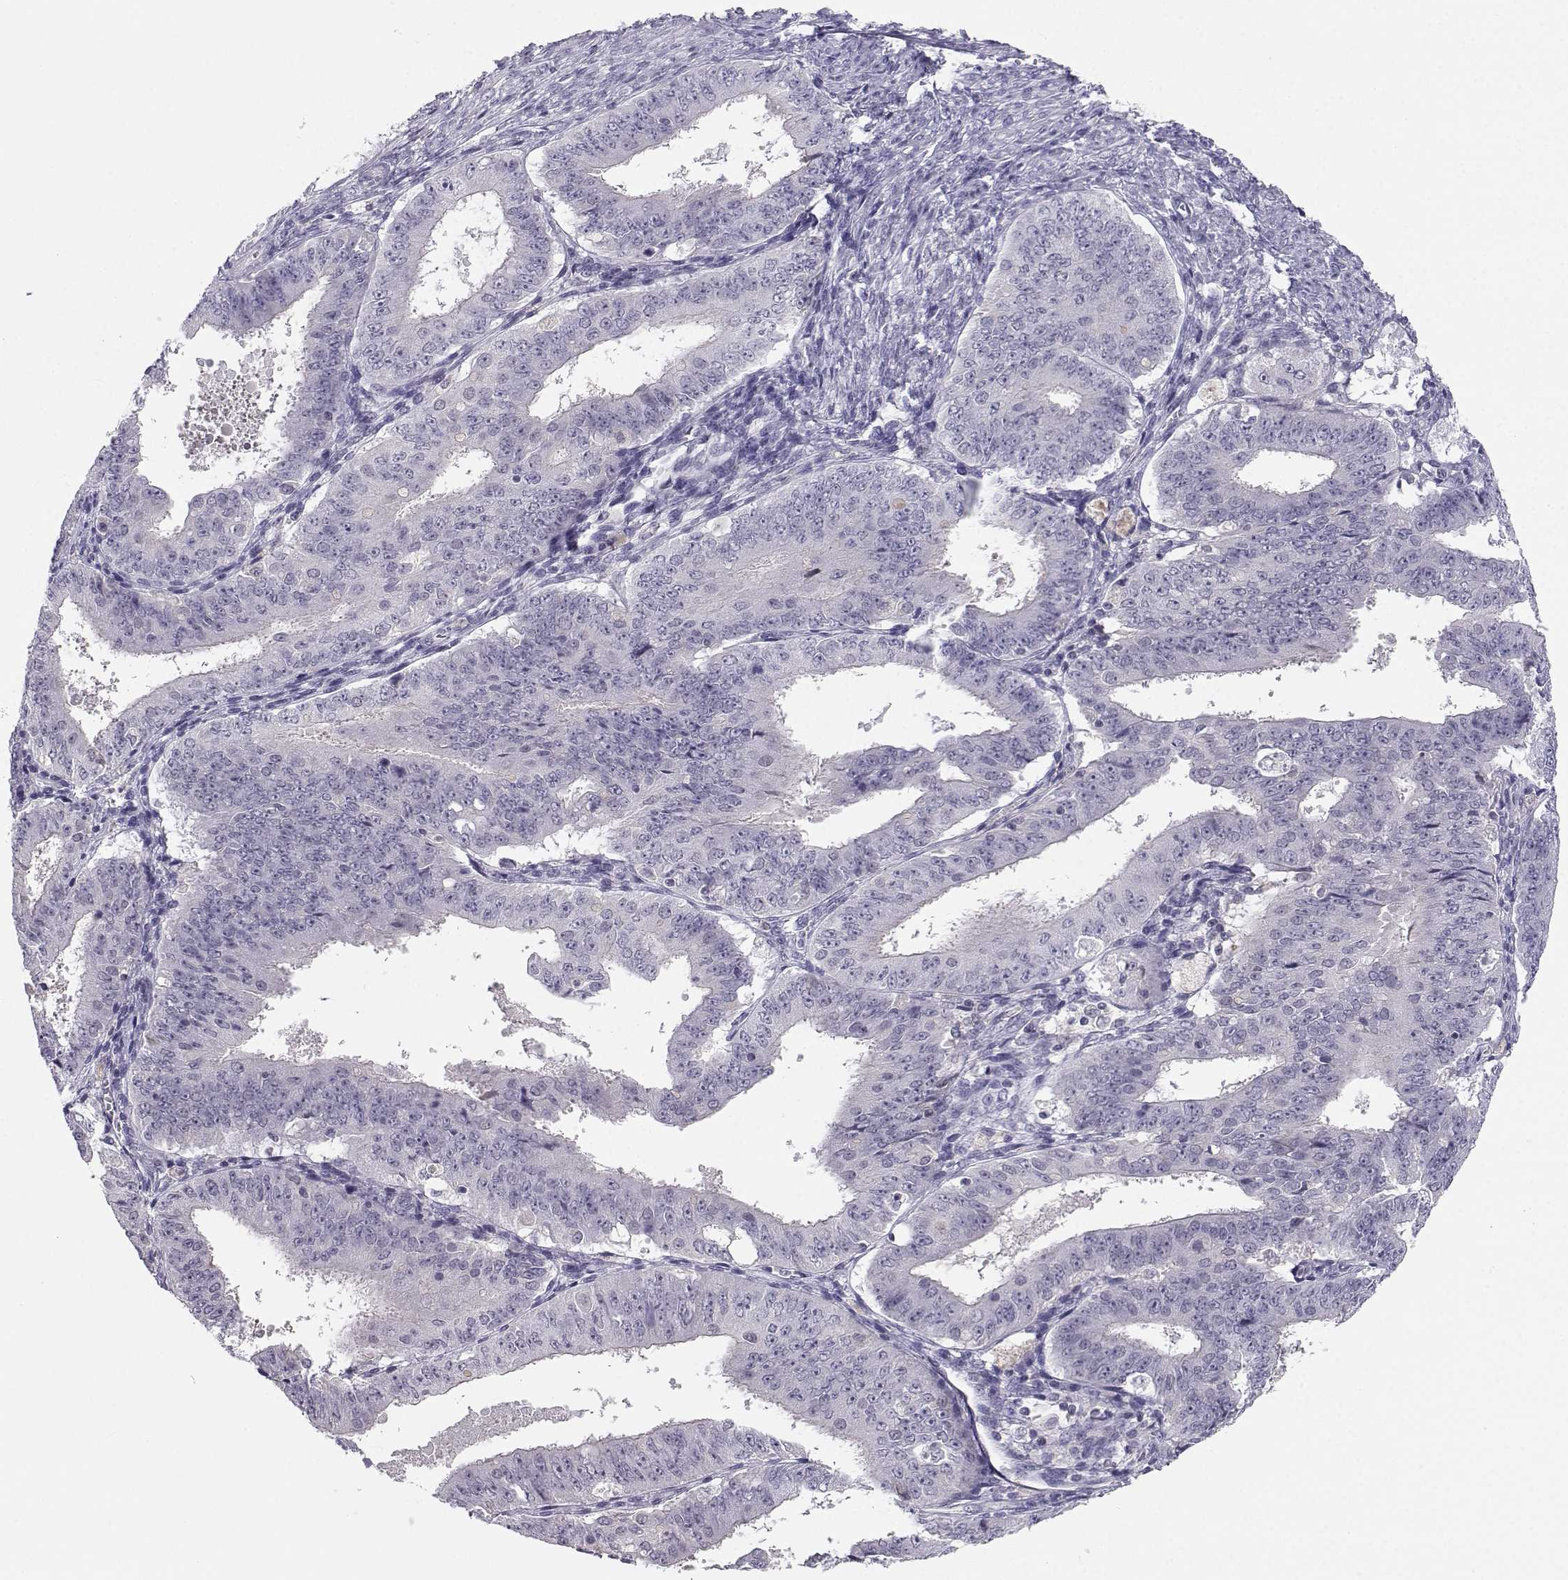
{"staining": {"intensity": "negative", "quantity": "none", "location": "none"}, "tissue": "ovarian cancer", "cell_type": "Tumor cells", "image_type": "cancer", "snomed": [{"axis": "morphology", "description": "Carcinoma, endometroid"}, {"axis": "topography", "description": "Ovary"}], "caption": "High power microscopy histopathology image of an immunohistochemistry (IHC) photomicrograph of ovarian cancer, revealing no significant staining in tumor cells.", "gene": "MROH7", "patient": {"sex": "female", "age": 42}}